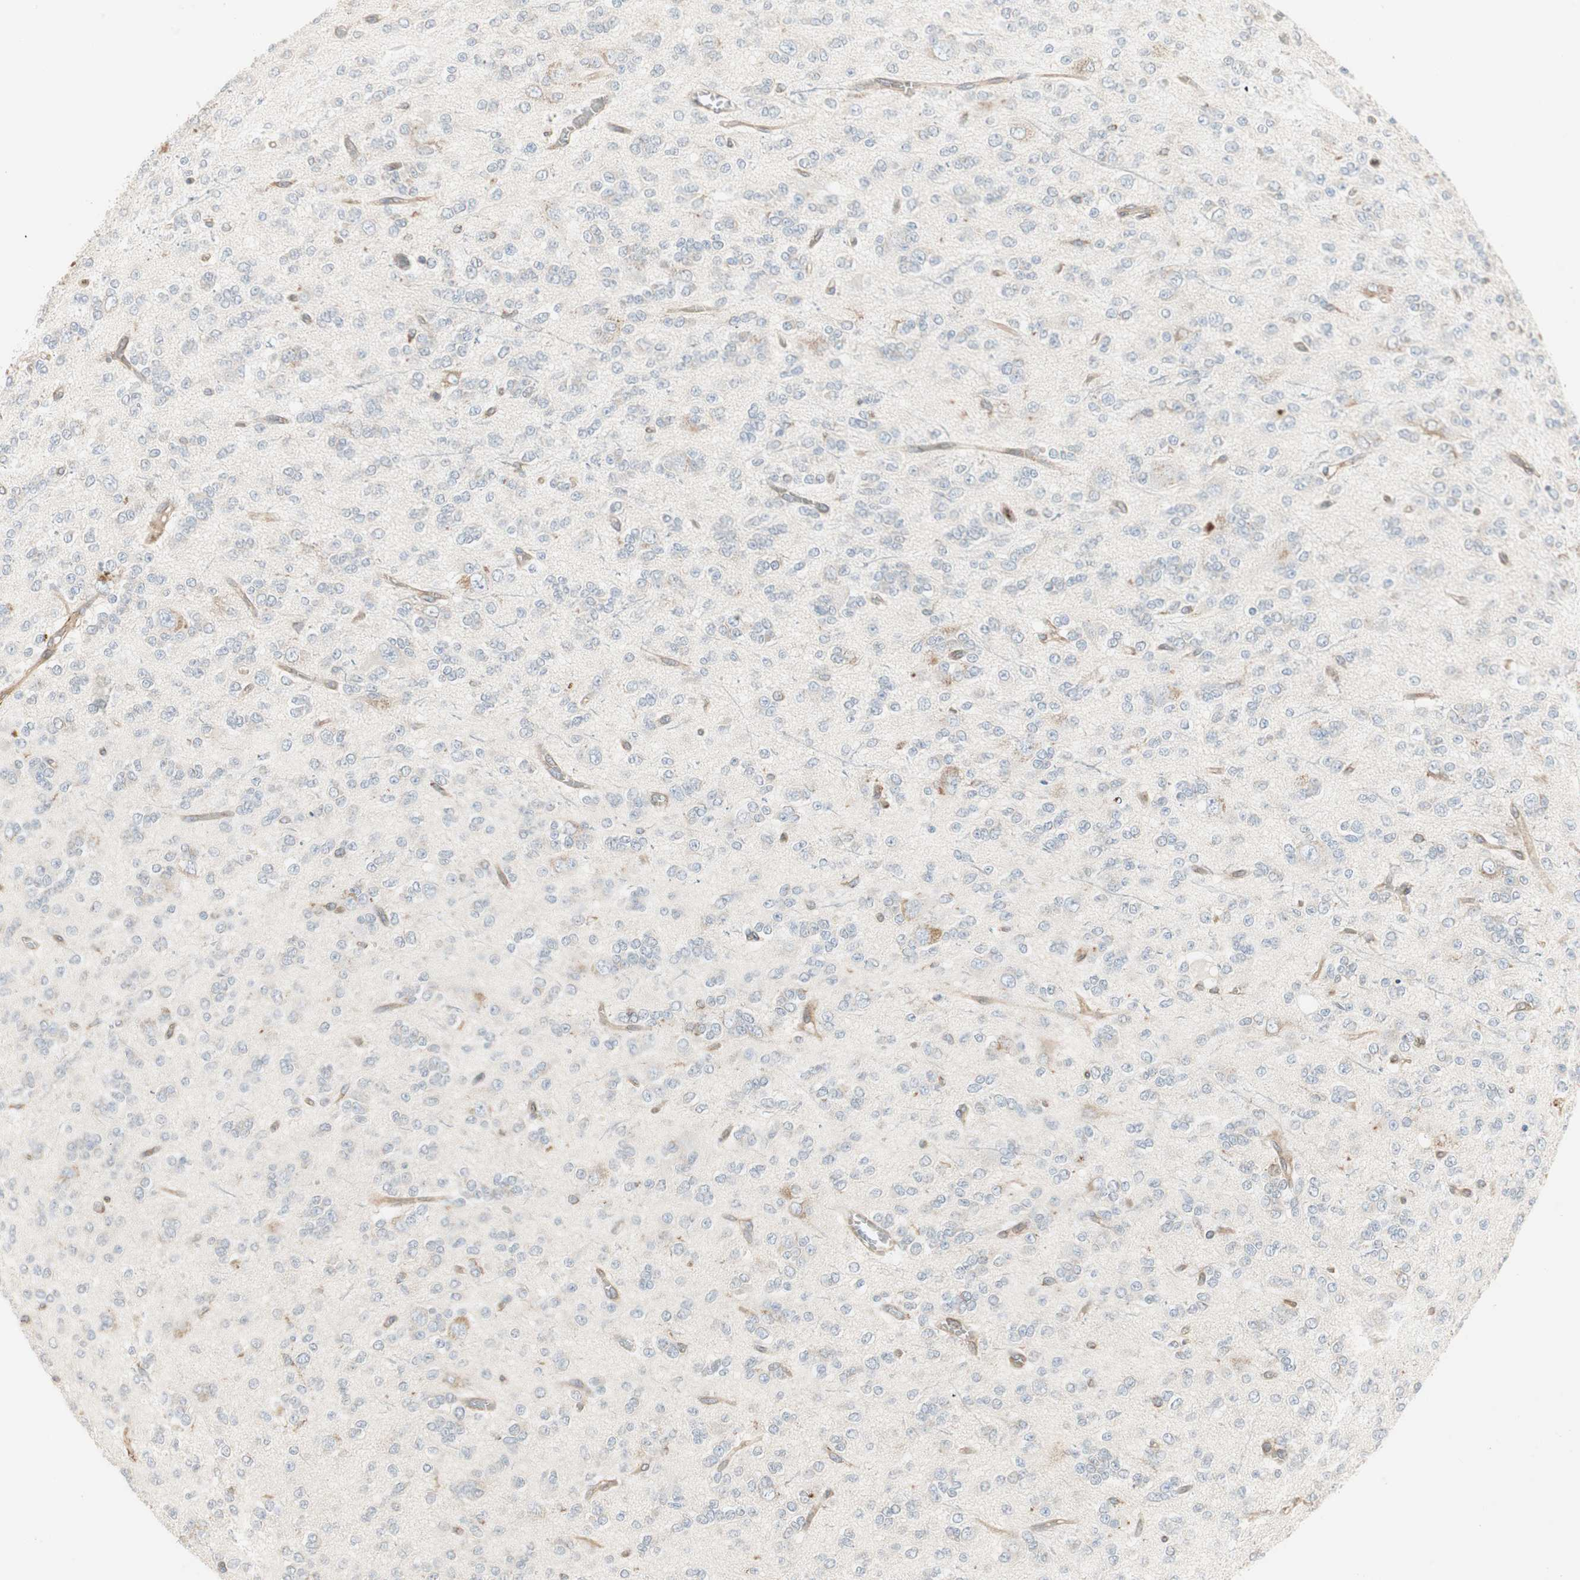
{"staining": {"intensity": "moderate", "quantity": "<25%", "location": "cytoplasmic/membranous"}, "tissue": "glioma", "cell_type": "Tumor cells", "image_type": "cancer", "snomed": [{"axis": "morphology", "description": "Glioma, malignant, Low grade"}, {"axis": "topography", "description": "Brain"}], "caption": "Malignant glioma (low-grade) stained for a protein (brown) exhibits moderate cytoplasmic/membranous positive expression in about <25% of tumor cells.", "gene": "H6PD", "patient": {"sex": "male", "age": 38}}